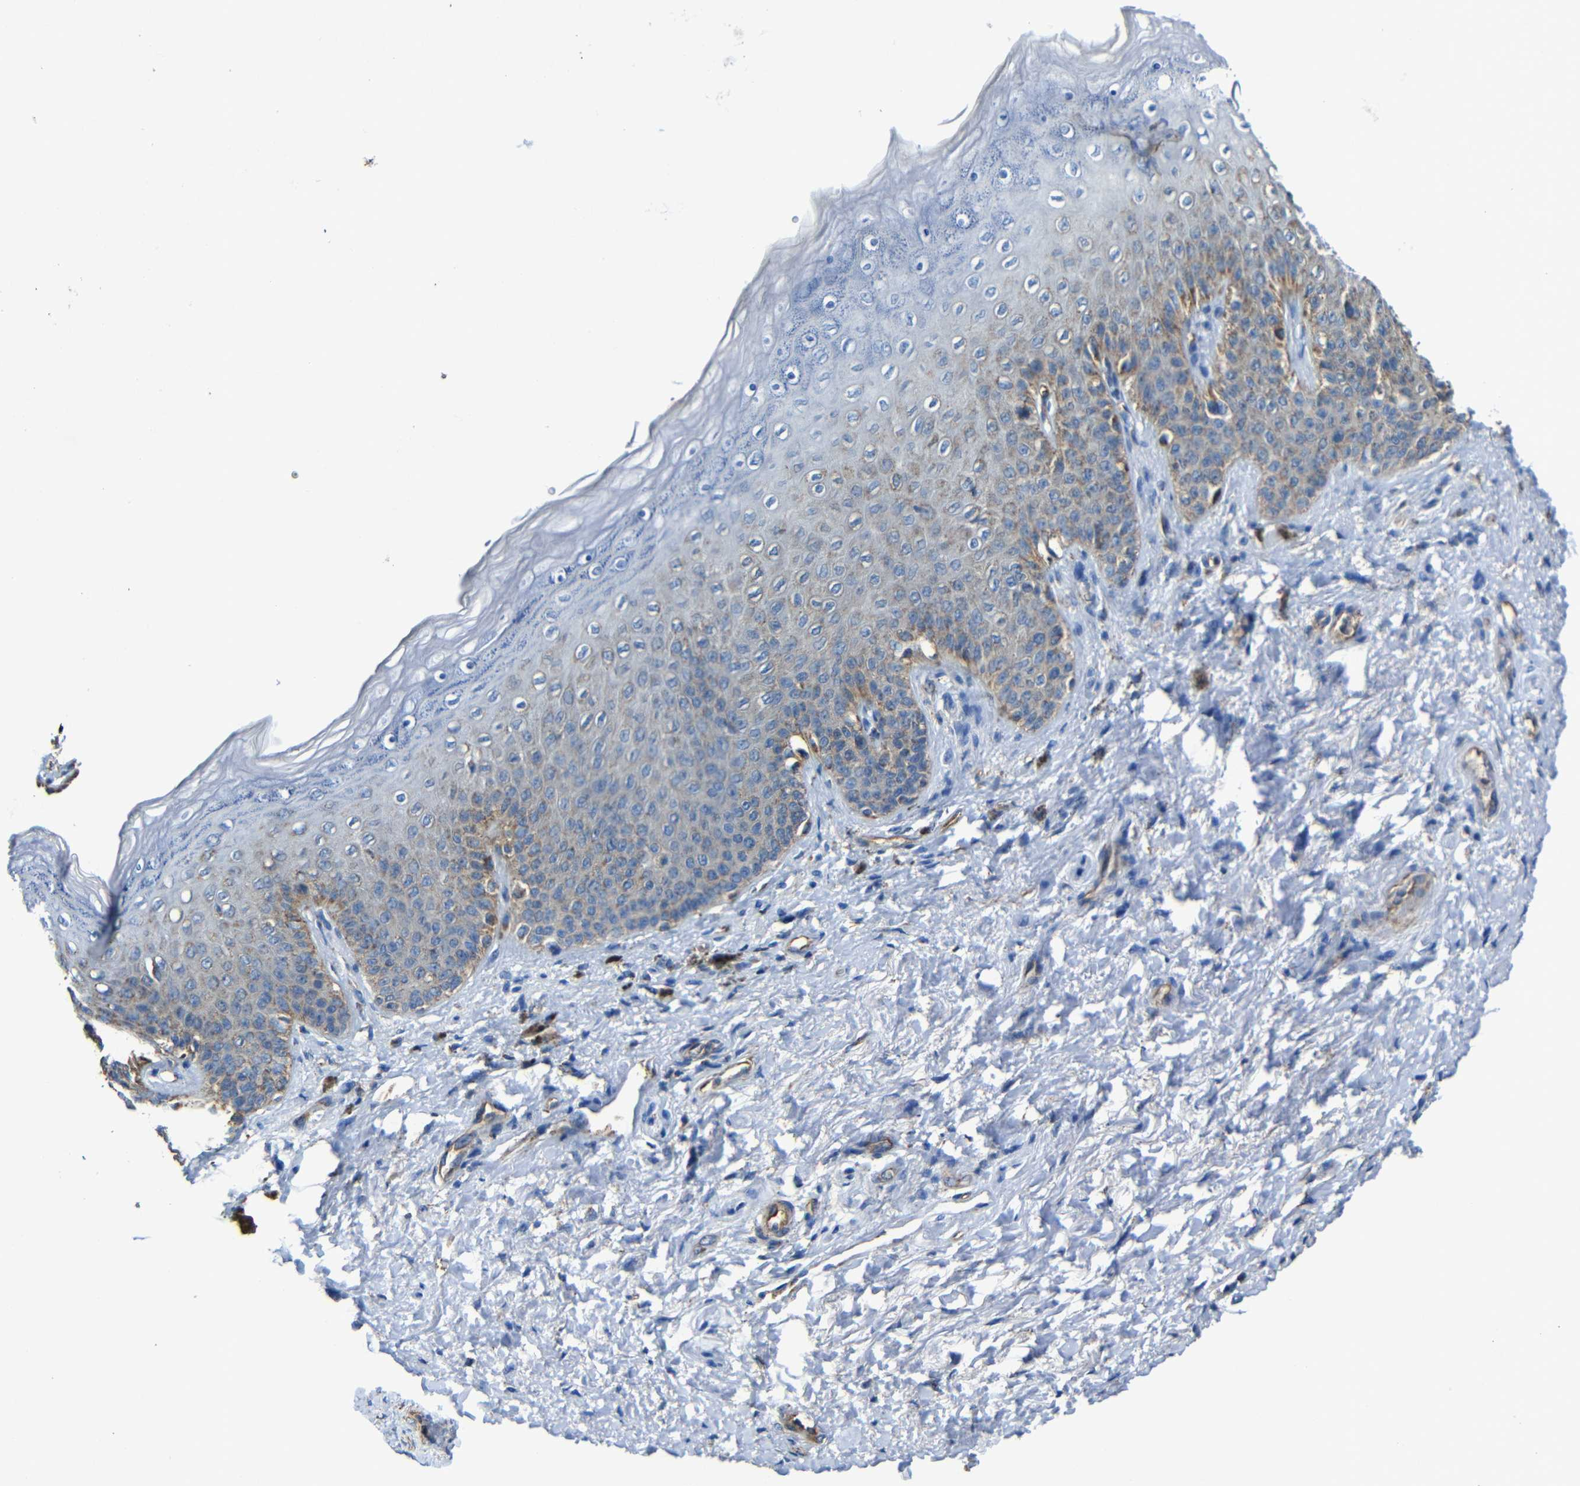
{"staining": {"intensity": "weak", "quantity": "25%-75%", "location": "cytoplasmic/membranous"}, "tissue": "skin", "cell_type": "Epidermal cells", "image_type": "normal", "snomed": [{"axis": "morphology", "description": "Normal tissue, NOS"}, {"axis": "topography", "description": "Anal"}], "caption": "Weak cytoplasmic/membranous staining for a protein is appreciated in about 25%-75% of epidermal cells of benign skin using immunohistochemistry (IHC).", "gene": "INTS6L", "patient": {"sex": "female", "age": 46}}